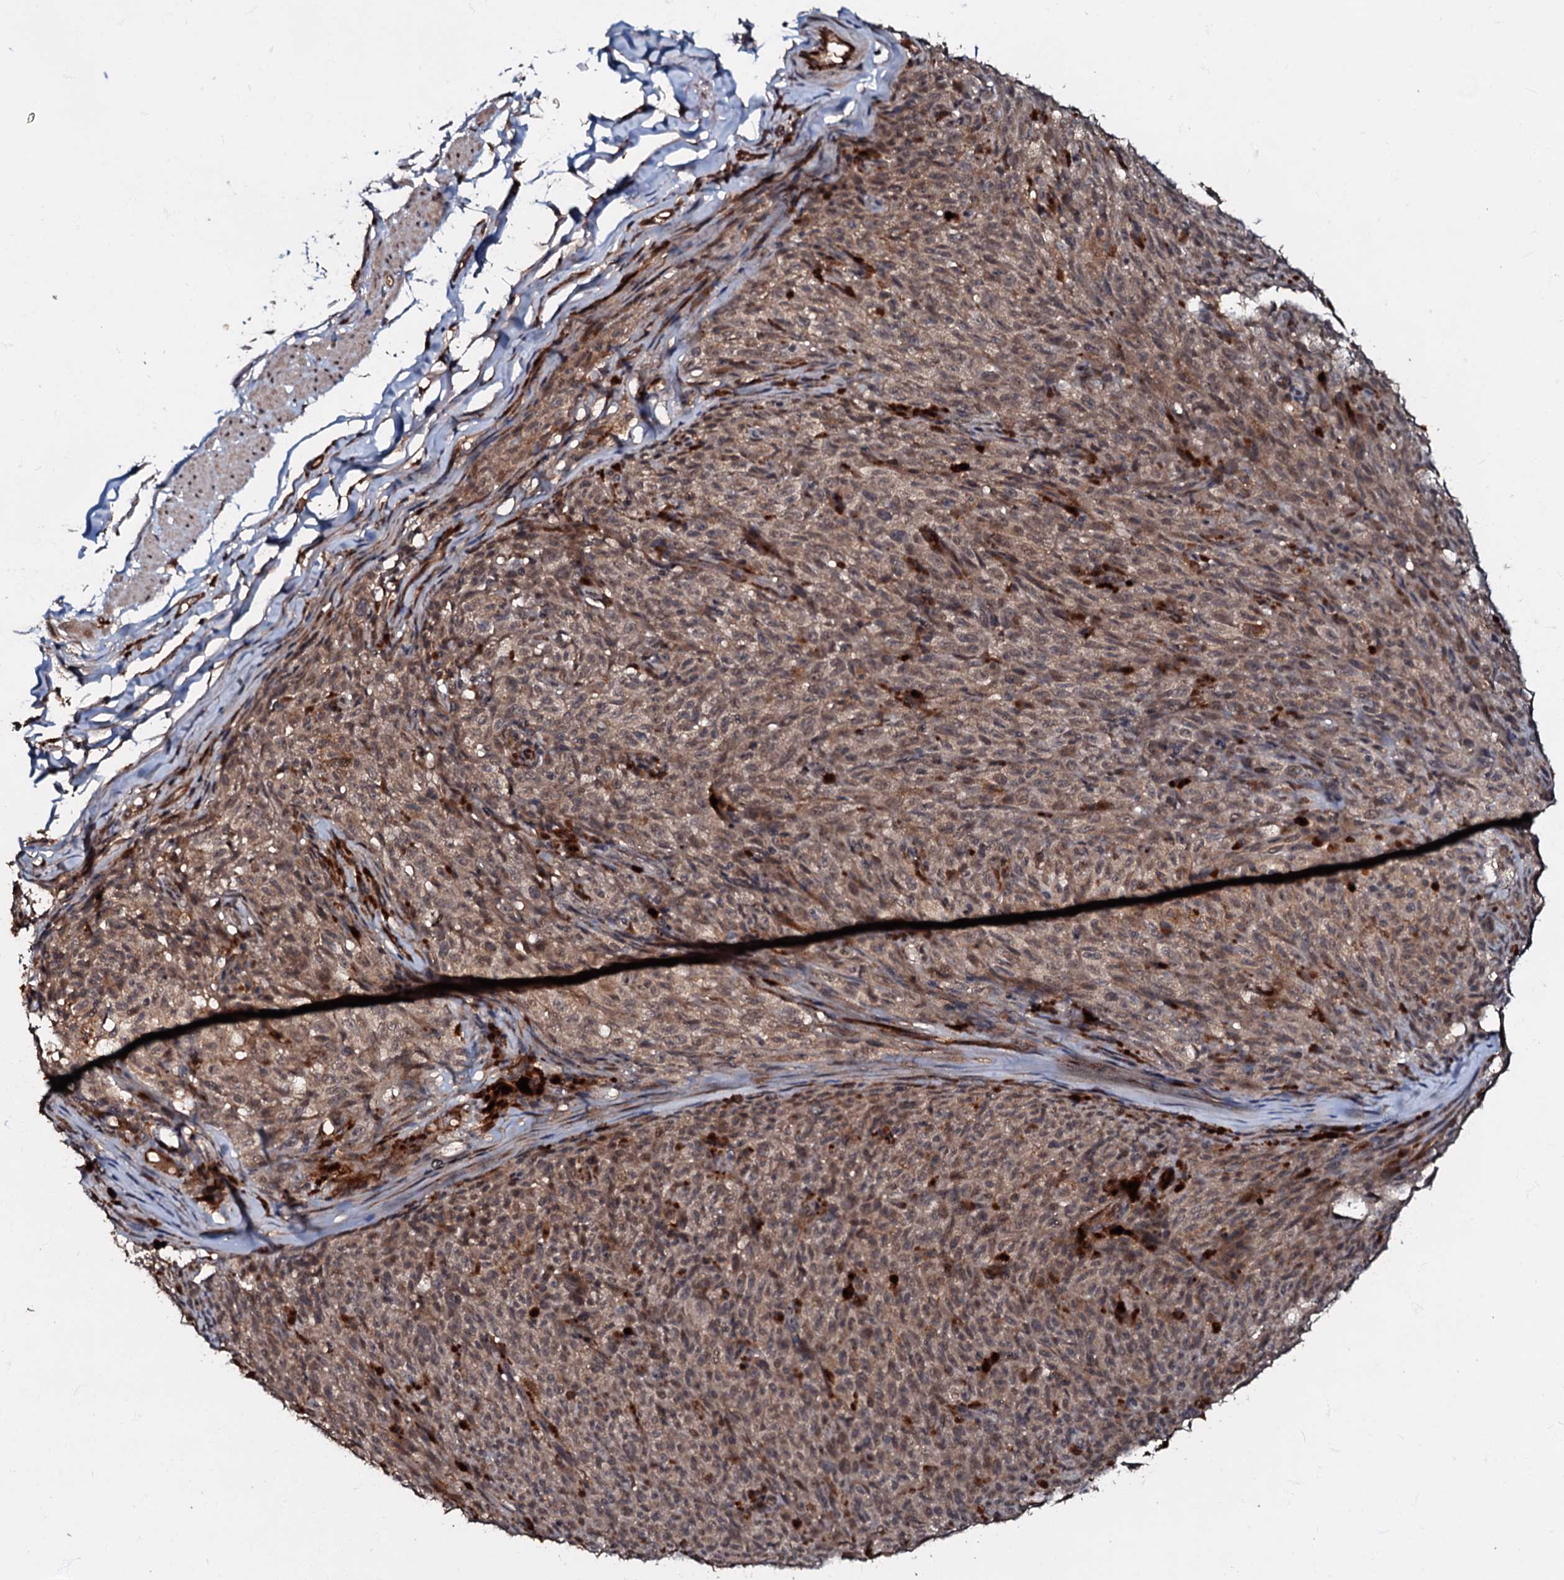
{"staining": {"intensity": "moderate", "quantity": ">75%", "location": "cytoplasmic/membranous"}, "tissue": "melanoma", "cell_type": "Tumor cells", "image_type": "cancer", "snomed": [{"axis": "morphology", "description": "Malignant melanoma, NOS"}, {"axis": "topography", "description": "Skin"}], "caption": "IHC (DAB (3,3'-diaminobenzidine)) staining of human melanoma shows moderate cytoplasmic/membranous protein staining in approximately >75% of tumor cells. (brown staining indicates protein expression, while blue staining denotes nuclei).", "gene": "MANSC4", "patient": {"sex": "female", "age": 82}}